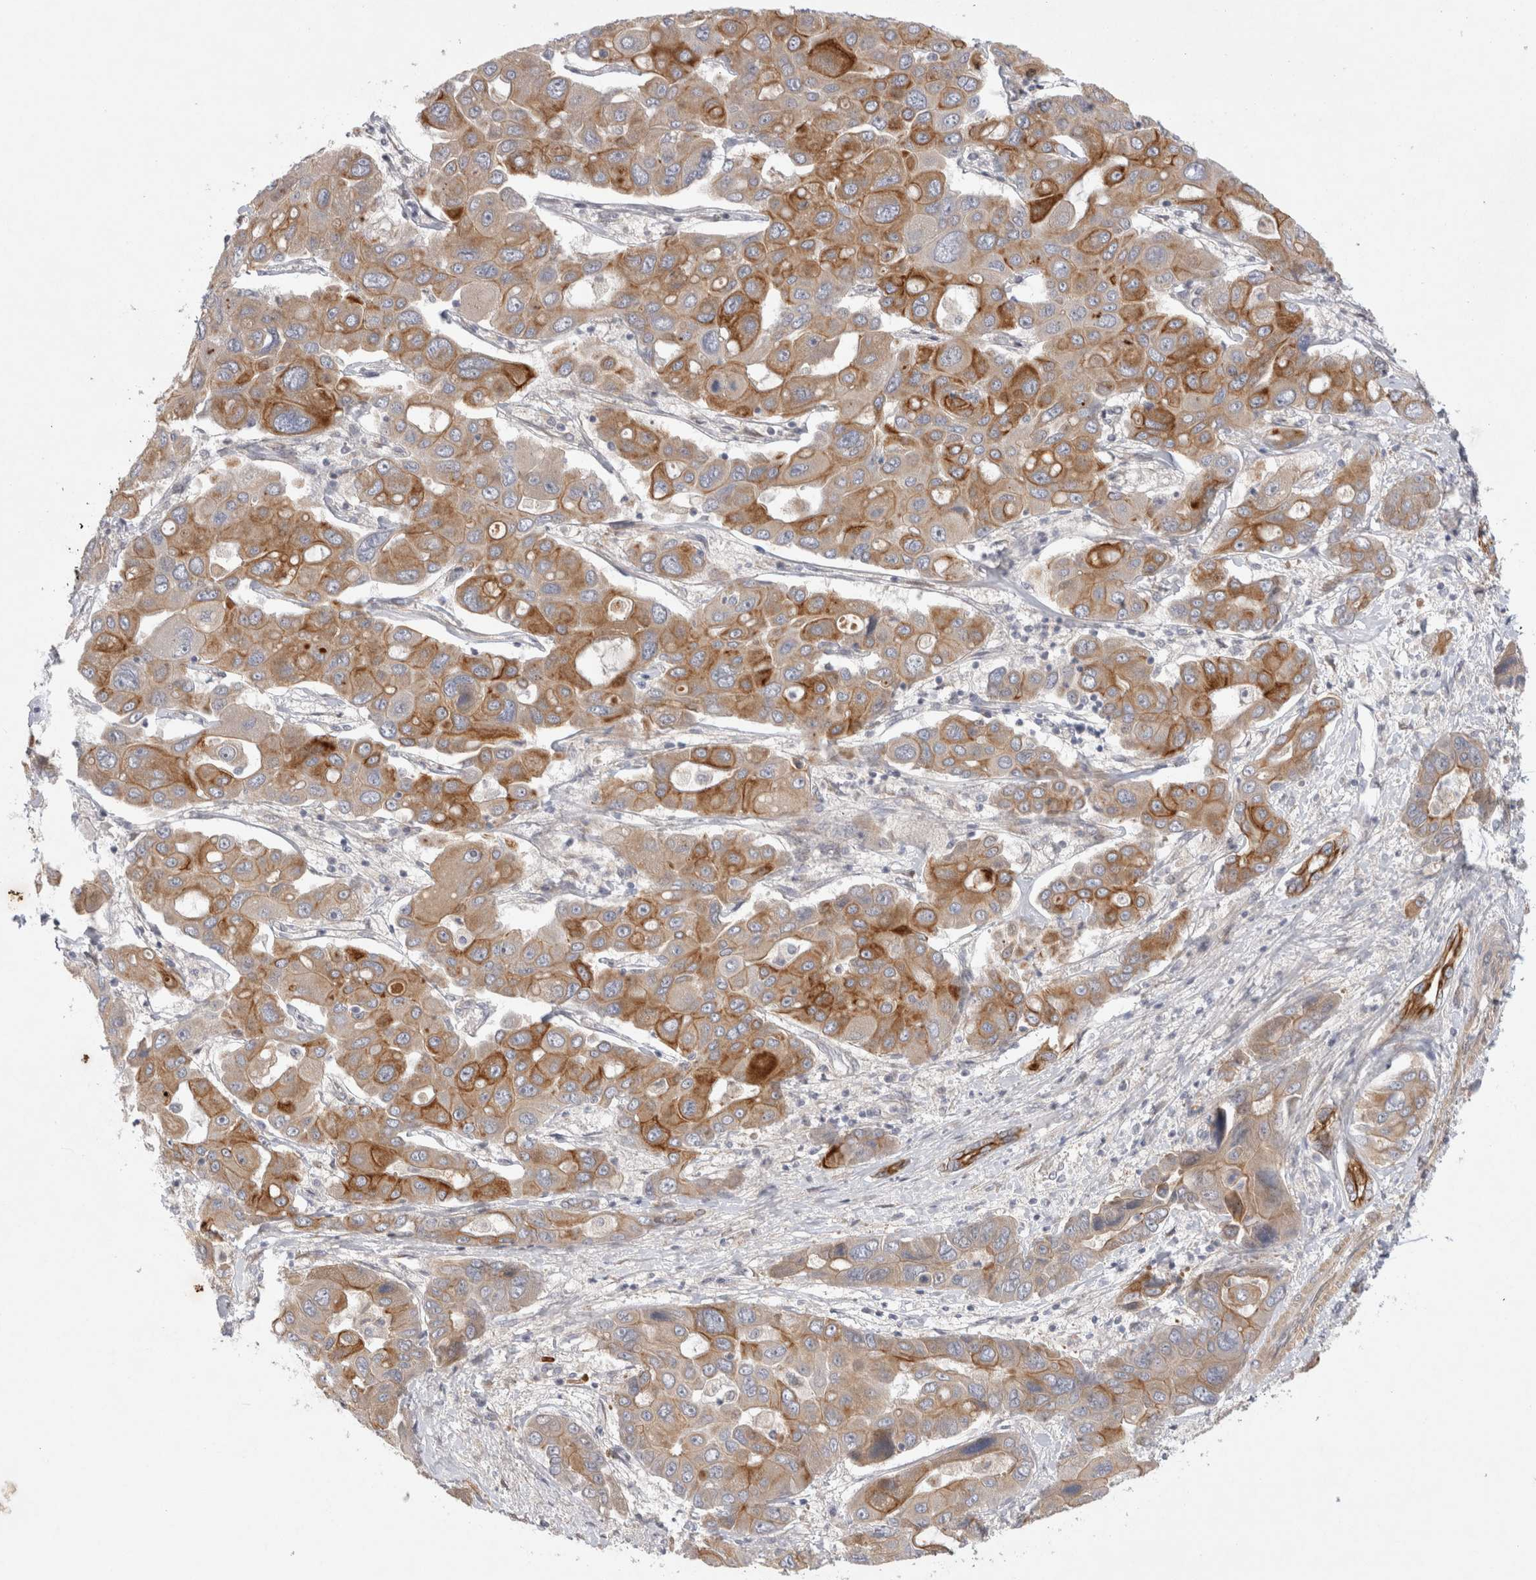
{"staining": {"intensity": "moderate", "quantity": ">75%", "location": "cytoplasmic/membranous"}, "tissue": "liver cancer", "cell_type": "Tumor cells", "image_type": "cancer", "snomed": [{"axis": "morphology", "description": "Cholangiocarcinoma"}, {"axis": "topography", "description": "Liver"}], "caption": "Approximately >75% of tumor cells in liver cancer (cholangiocarcinoma) demonstrate moderate cytoplasmic/membranous protein staining as visualized by brown immunohistochemical staining.", "gene": "BZW2", "patient": {"sex": "male", "age": 67}}